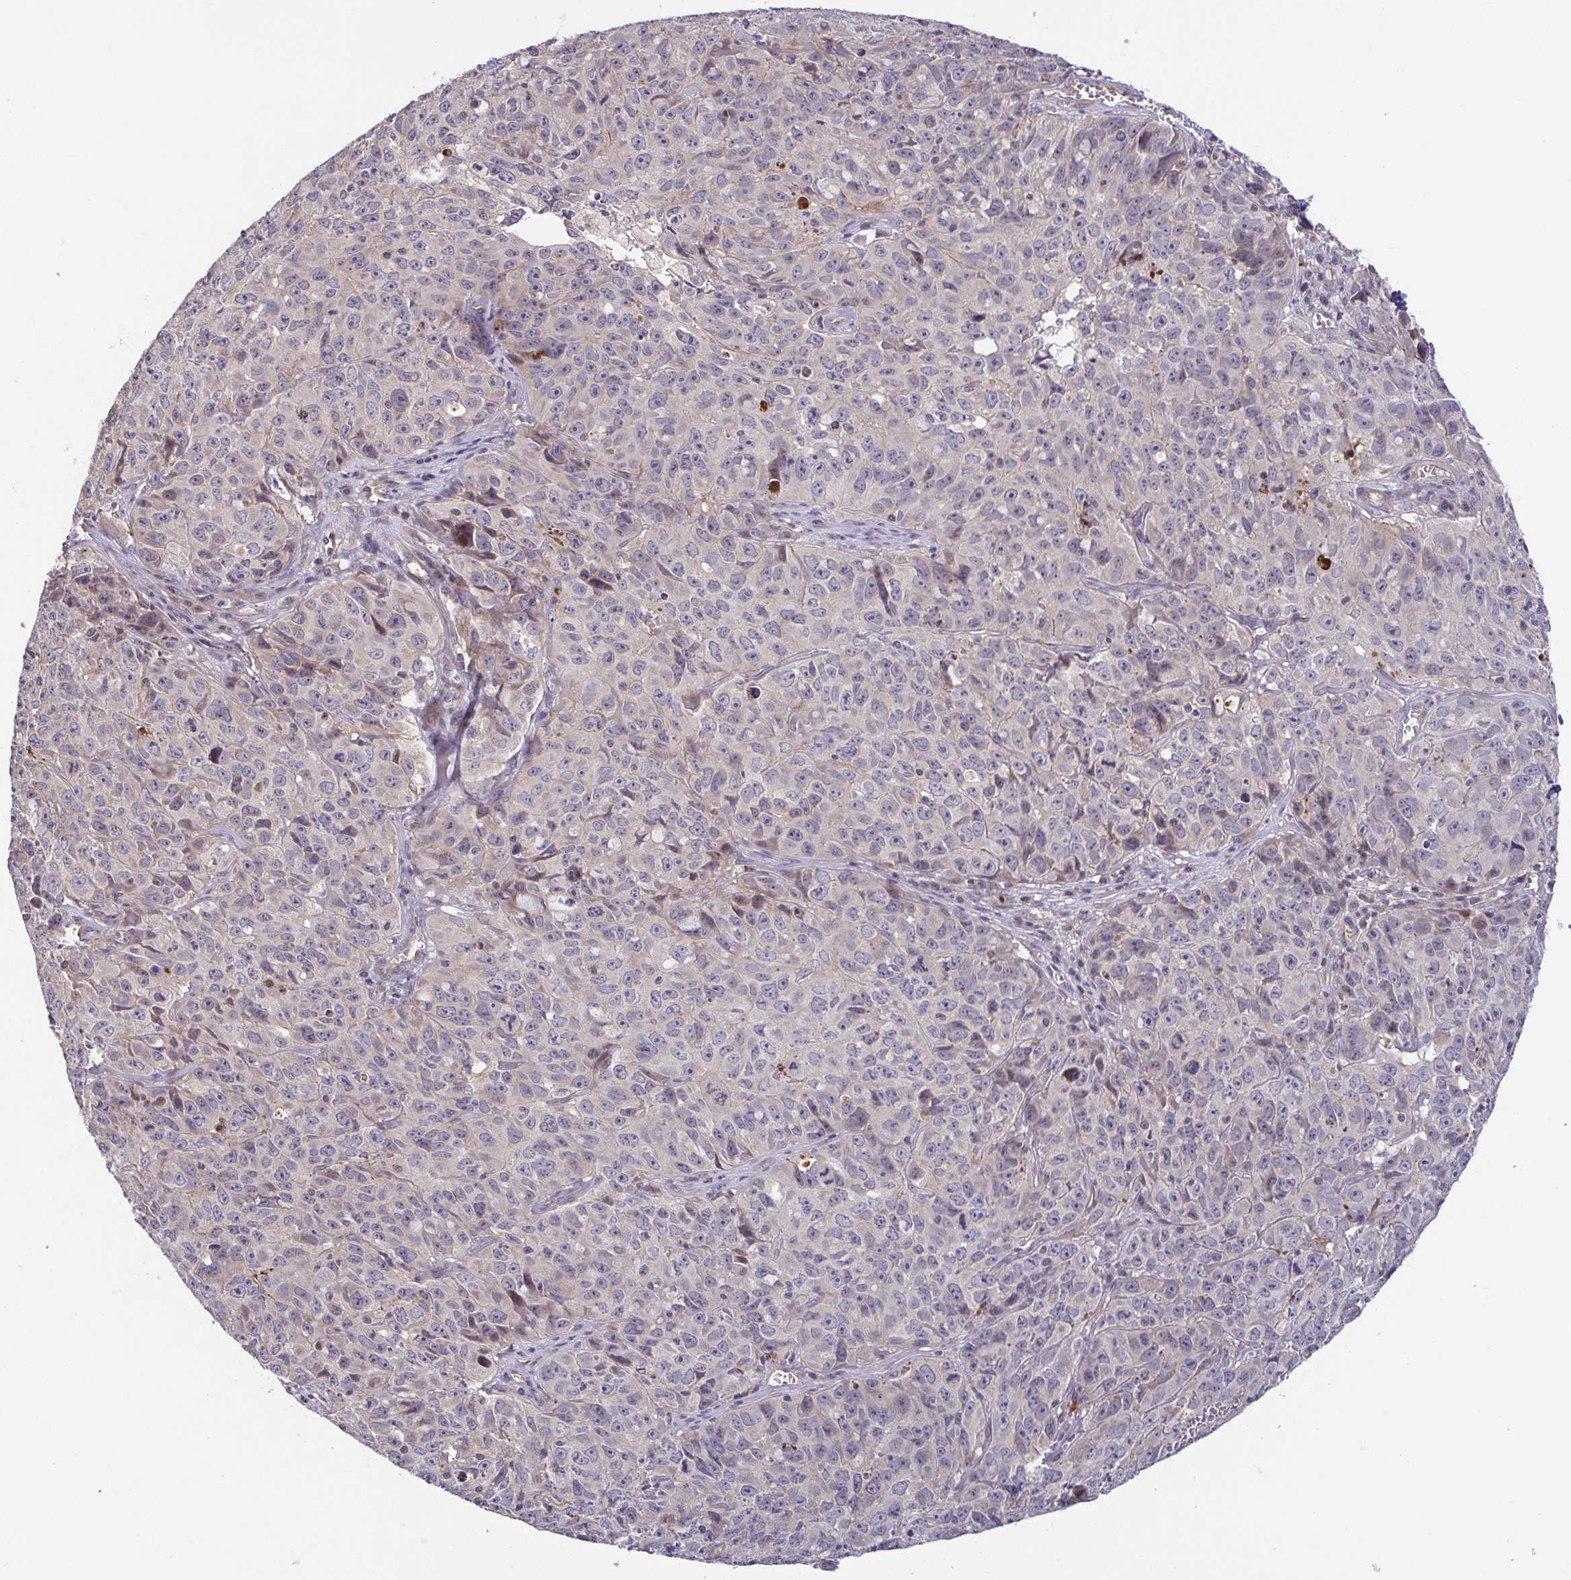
{"staining": {"intensity": "negative", "quantity": "none", "location": "none"}, "tissue": "cervical cancer", "cell_type": "Tumor cells", "image_type": "cancer", "snomed": [{"axis": "morphology", "description": "Squamous cell carcinoma, NOS"}, {"axis": "topography", "description": "Cervix"}], "caption": "A high-resolution histopathology image shows IHC staining of cervical squamous cell carcinoma, which reveals no significant expression in tumor cells.", "gene": "OSBPL7", "patient": {"sex": "female", "age": 28}}